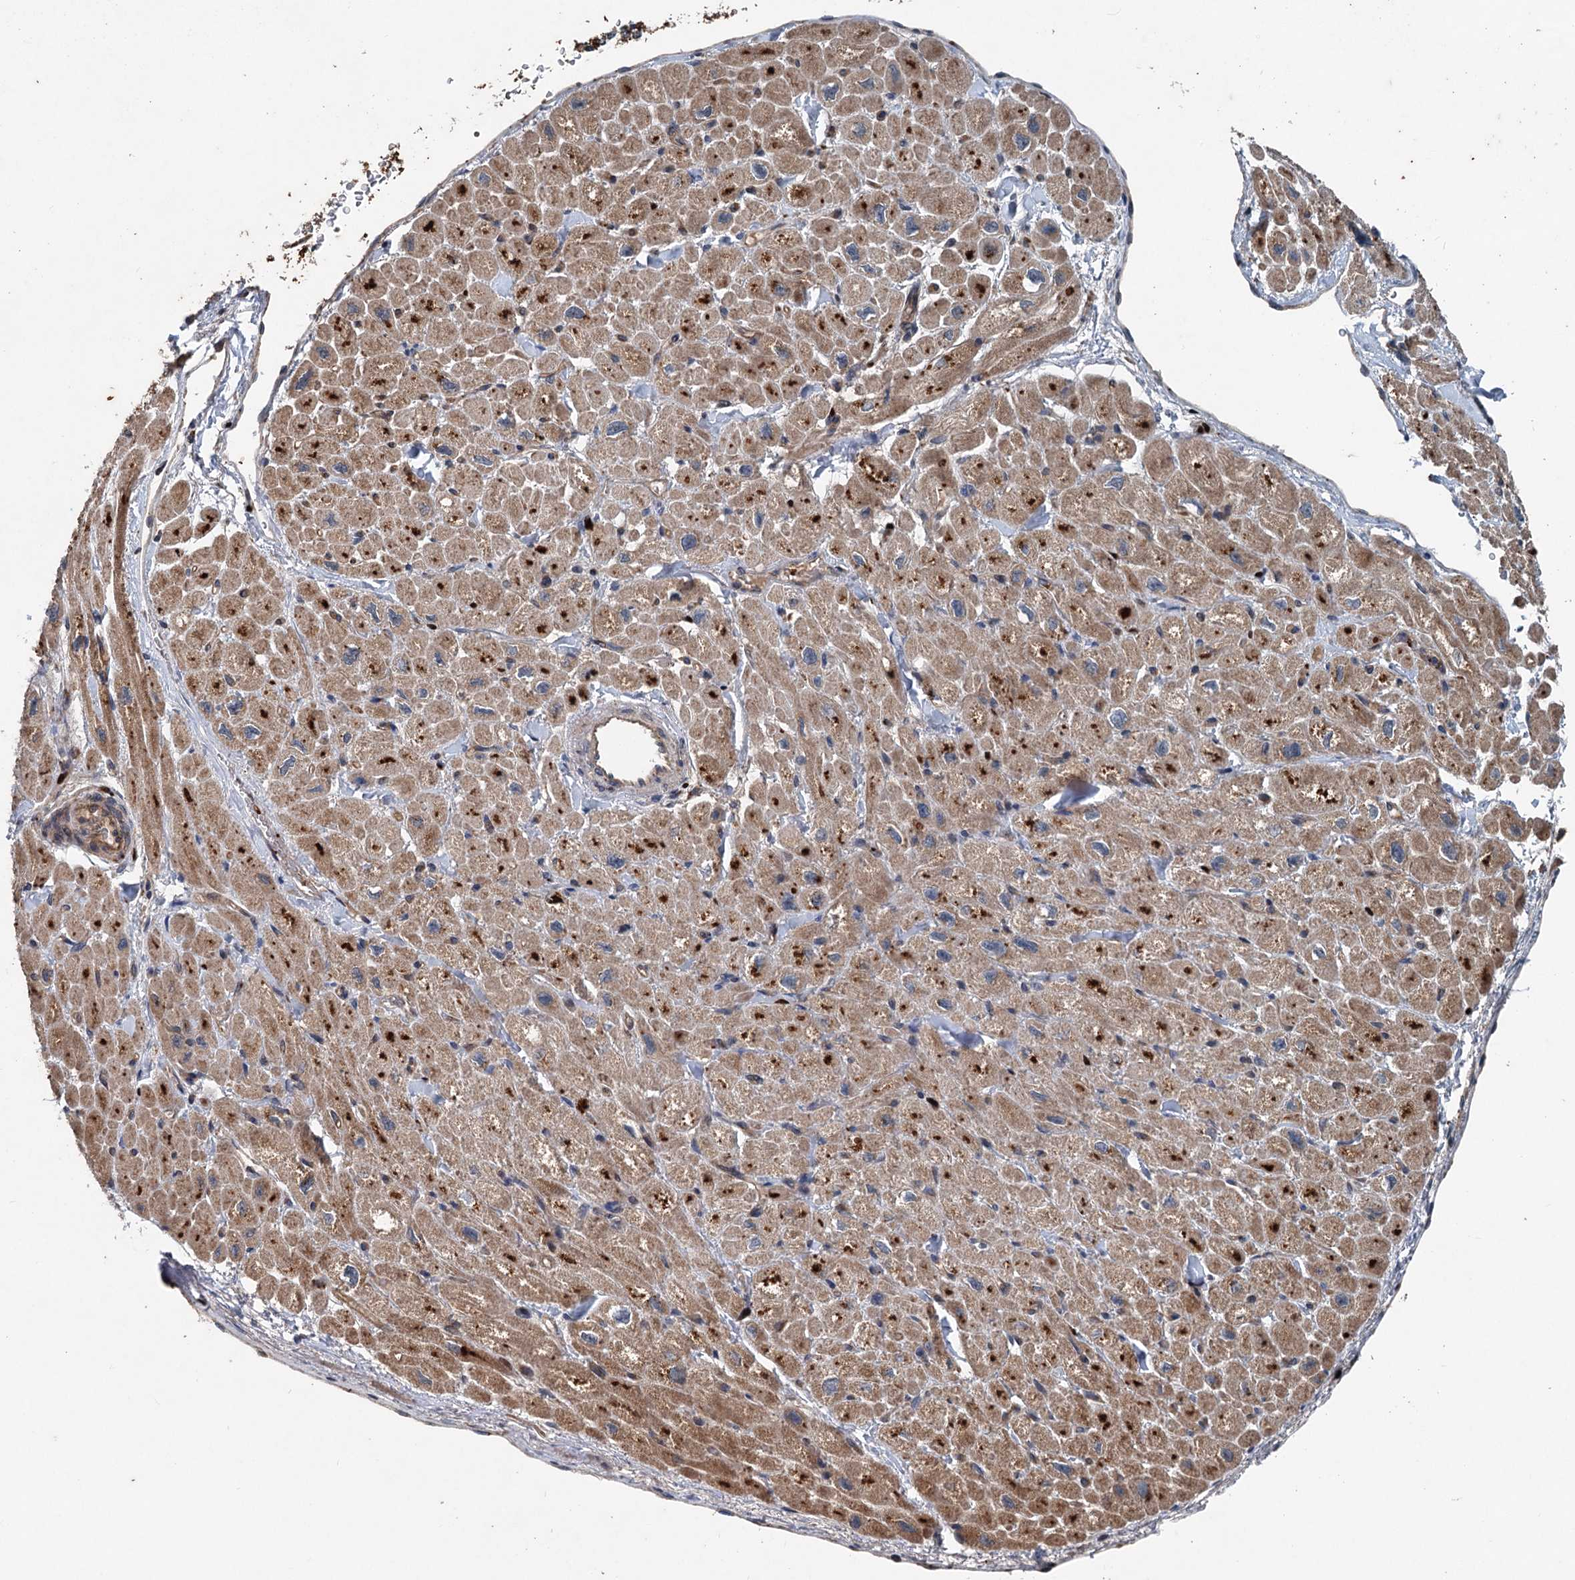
{"staining": {"intensity": "moderate", "quantity": "25%-75%", "location": "cytoplasmic/membranous"}, "tissue": "heart muscle", "cell_type": "Cardiomyocytes", "image_type": "normal", "snomed": [{"axis": "morphology", "description": "Normal tissue, NOS"}, {"axis": "topography", "description": "Heart"}], "caption": "Brown immunohistochemical staining in unremarkable human heart muscle shows moderate cytoplasmic/membranous positivity in about 25%-75% of cardiomyocytes. Immunohistochemistry (ihc) stains the protein of interest in brown and the nuclei are stained blue.", "gene": "N4BP2L2", "patient": {"sex": "male", "age": 65}}